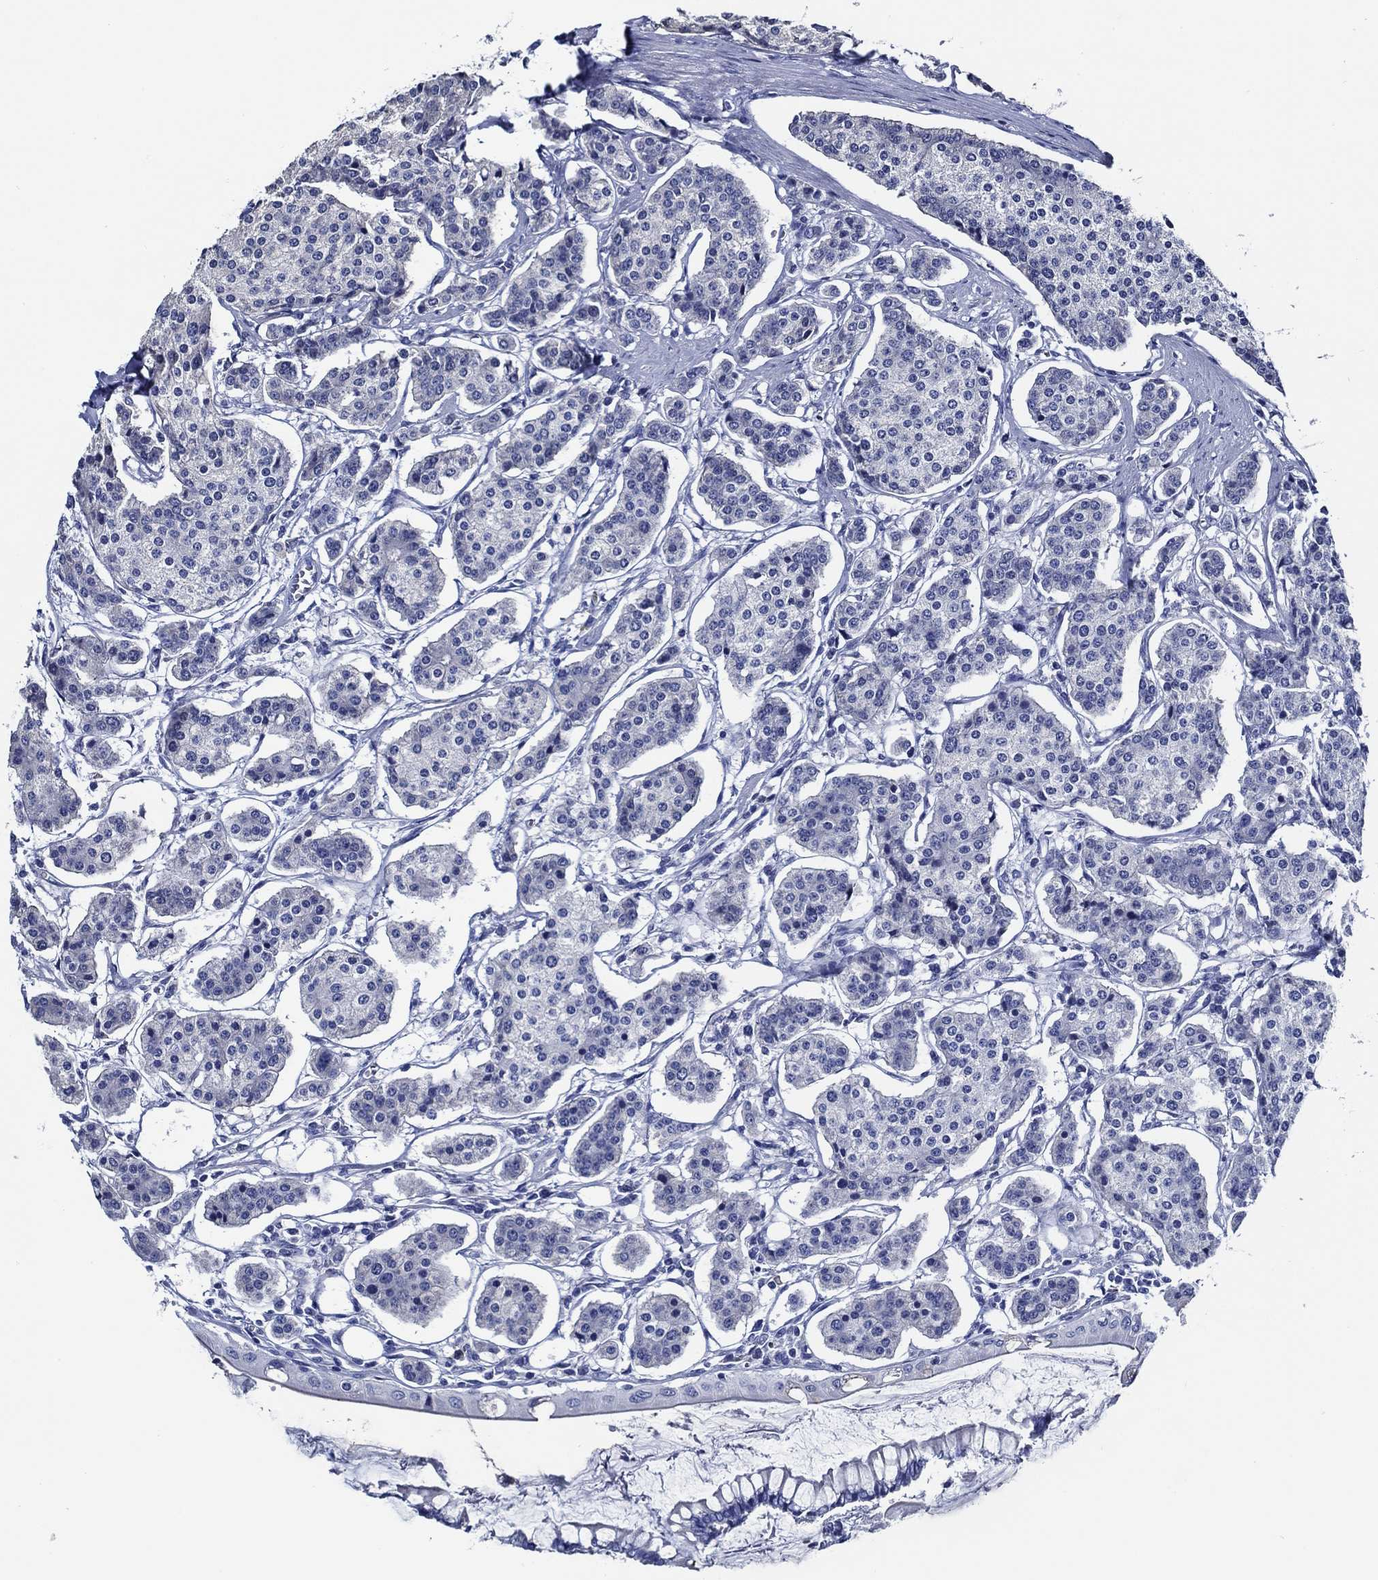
{"staining": {"intensity": "negative", "quantity": "none", "location": "none"}, "tissue": "carcinoid", "cell_type": "Tumor cells", "image_type": "cancer", "snomed": [{"axis": "morphology", "description": "Carcinoid, malignant, NOS"}, {"axis": "topography", "description": "Small intestine"}], "caption": "Human carcinoid stained for a protein using immunohistochemistry exhibits no positivity in tumor cells.", "gene": "WDR62", "patient": {"sex": "female", "age": 65}}